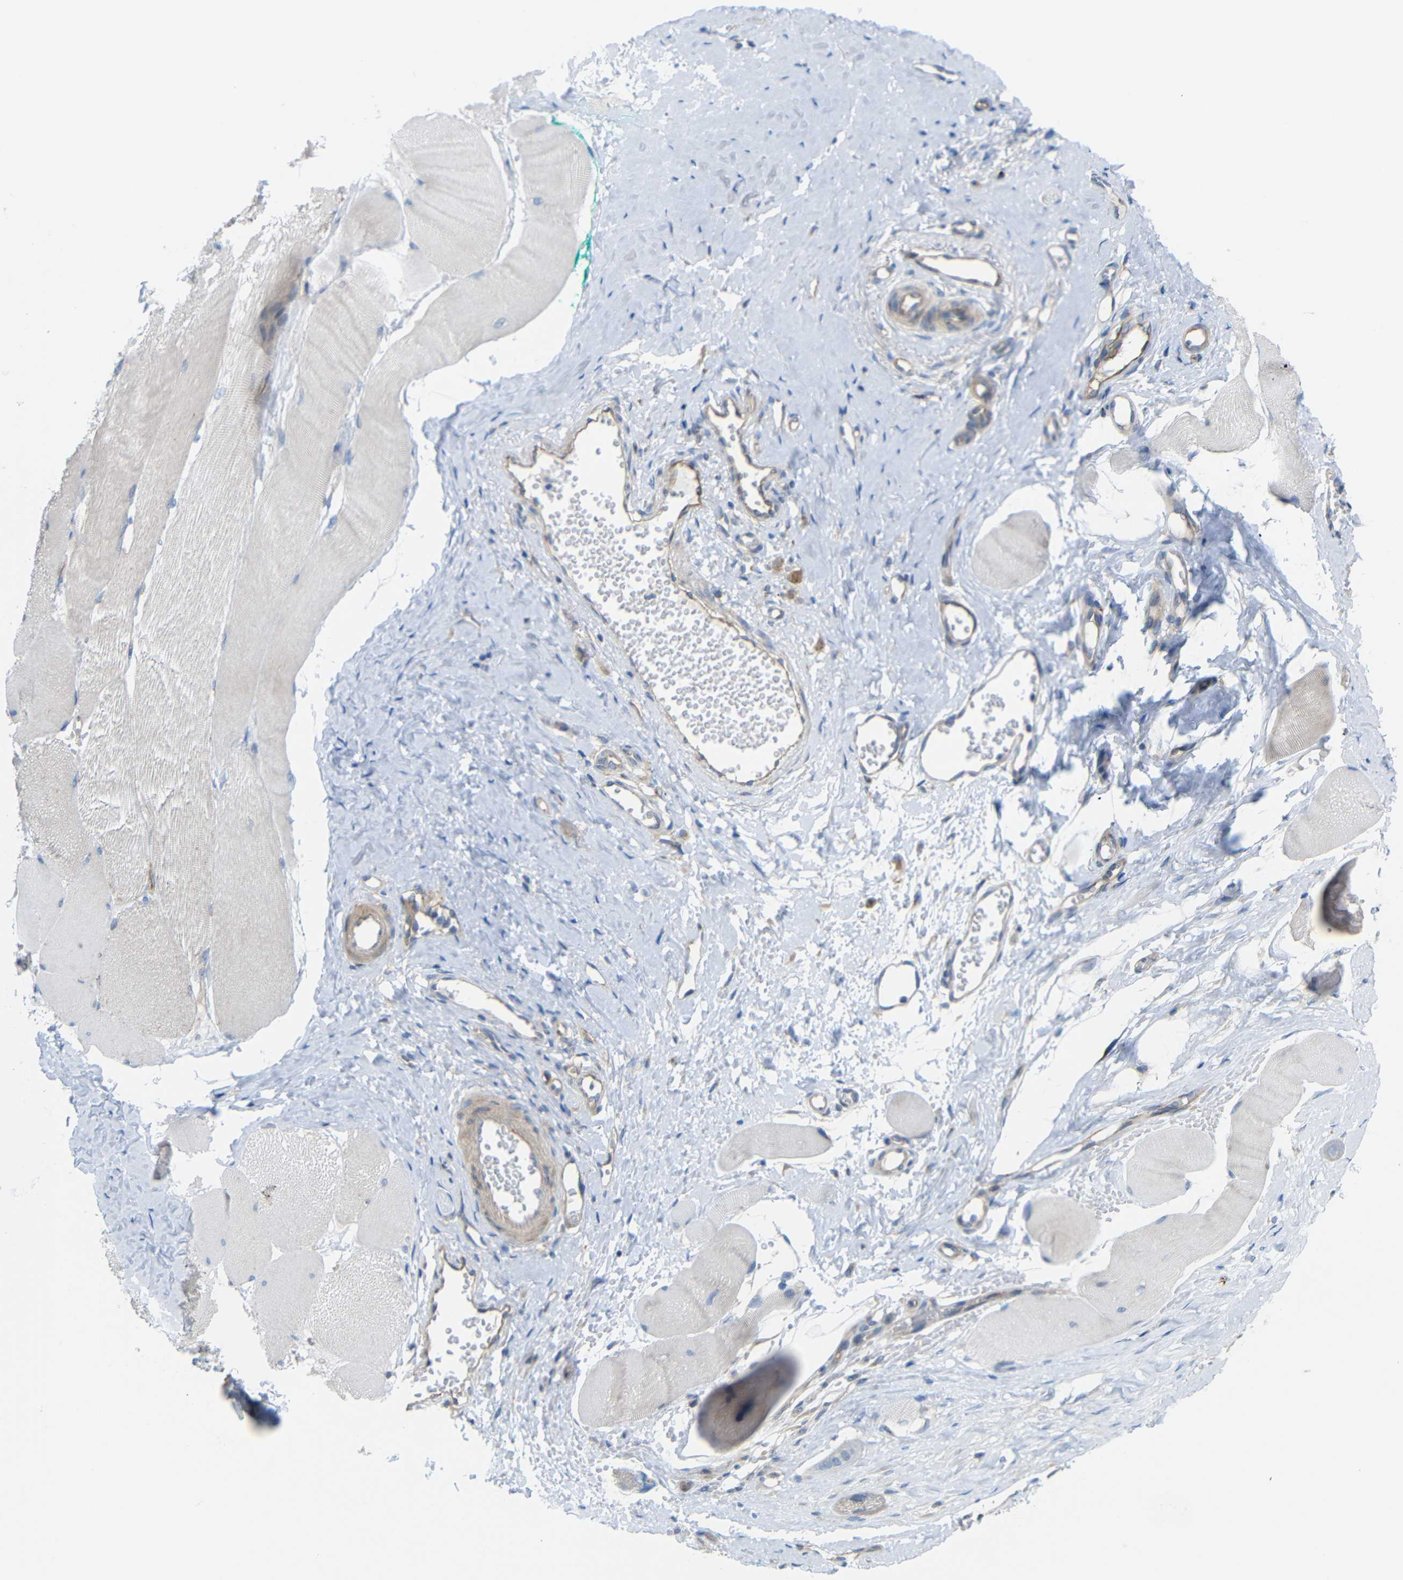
{"staining": {"intensity": "negative", "quantity": "none", "location": "none"}, "tissue": "skeletal muscle", "cell_type": "Myocytes", "image_type": "normal", "snomed": [{"axis": "morphology", "description": "Normal tissue, NOS"}, {"axis": "morphology", "description": "Squamous cell carcinoma, NOS"}, {"axis": "topography", "description": "Skeletal muscle"}], "caption": "Skeletal muscle was stained to show a protein in brown. There is no significant staining in myocytes.", "gene": "SYPL1", "patient": {"sex": "male", "age": 51}}